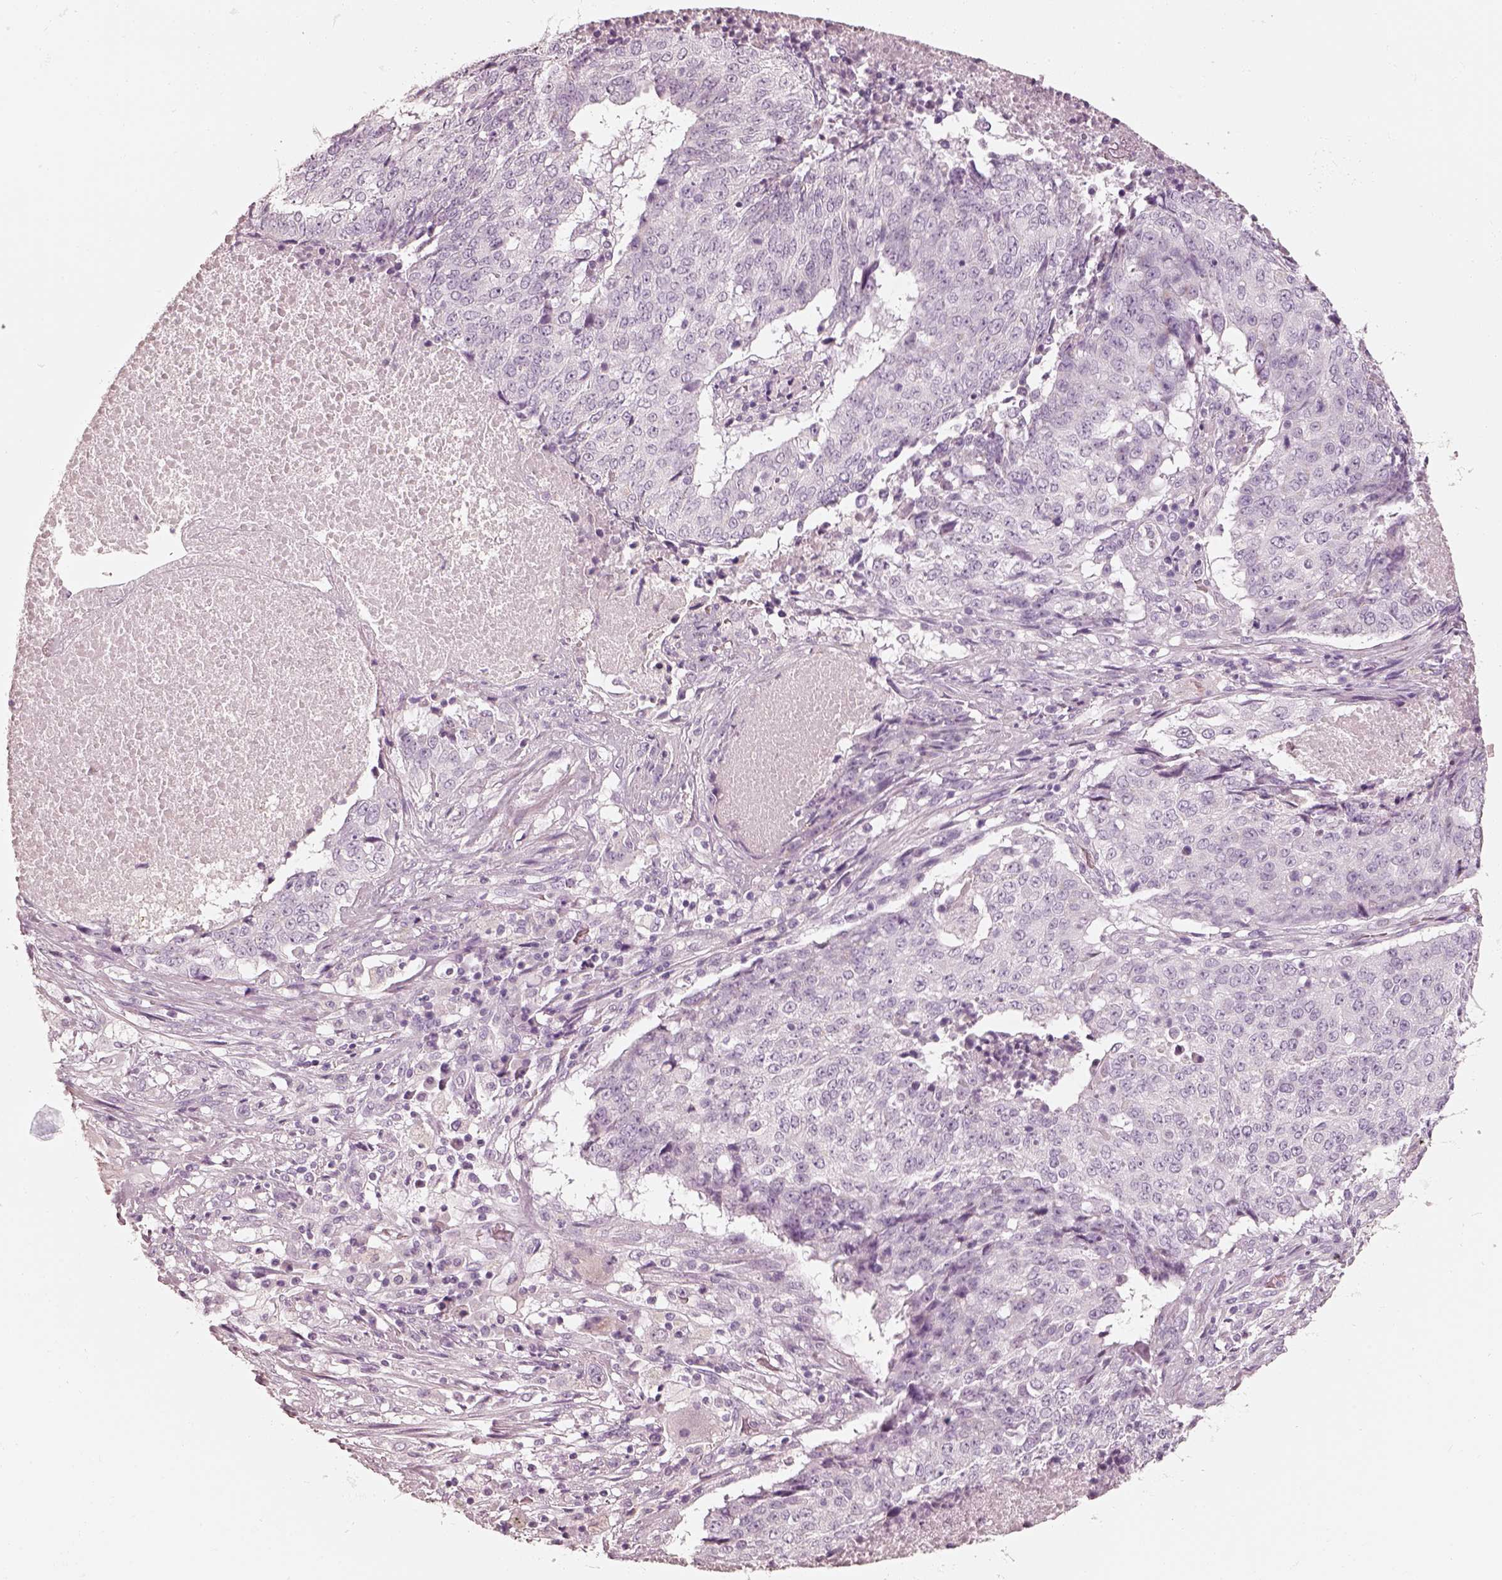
{"staining": {"intensity": "negative", "quantity": "none", "location": "none"}, "tissue": "lung cancer", "cell_type": "Tumor cells", "image_type": "cancer", "snomed": [{"axis": "morphology", "description": "Normal tissue, NOS"}, {"axis": "morphology", "description": "Squamous cell carcinoma, NOS"}, {"axis": "topography", "description": "Bronchus"}, {"axis": "topography", "description": "Lung"}], "caption": "Tumor cells show no significant protein expression in lung cancer (squamous cell carcinoma).", "gene": "R3HDML", "patient": {"sex": "male", "age": 64}}